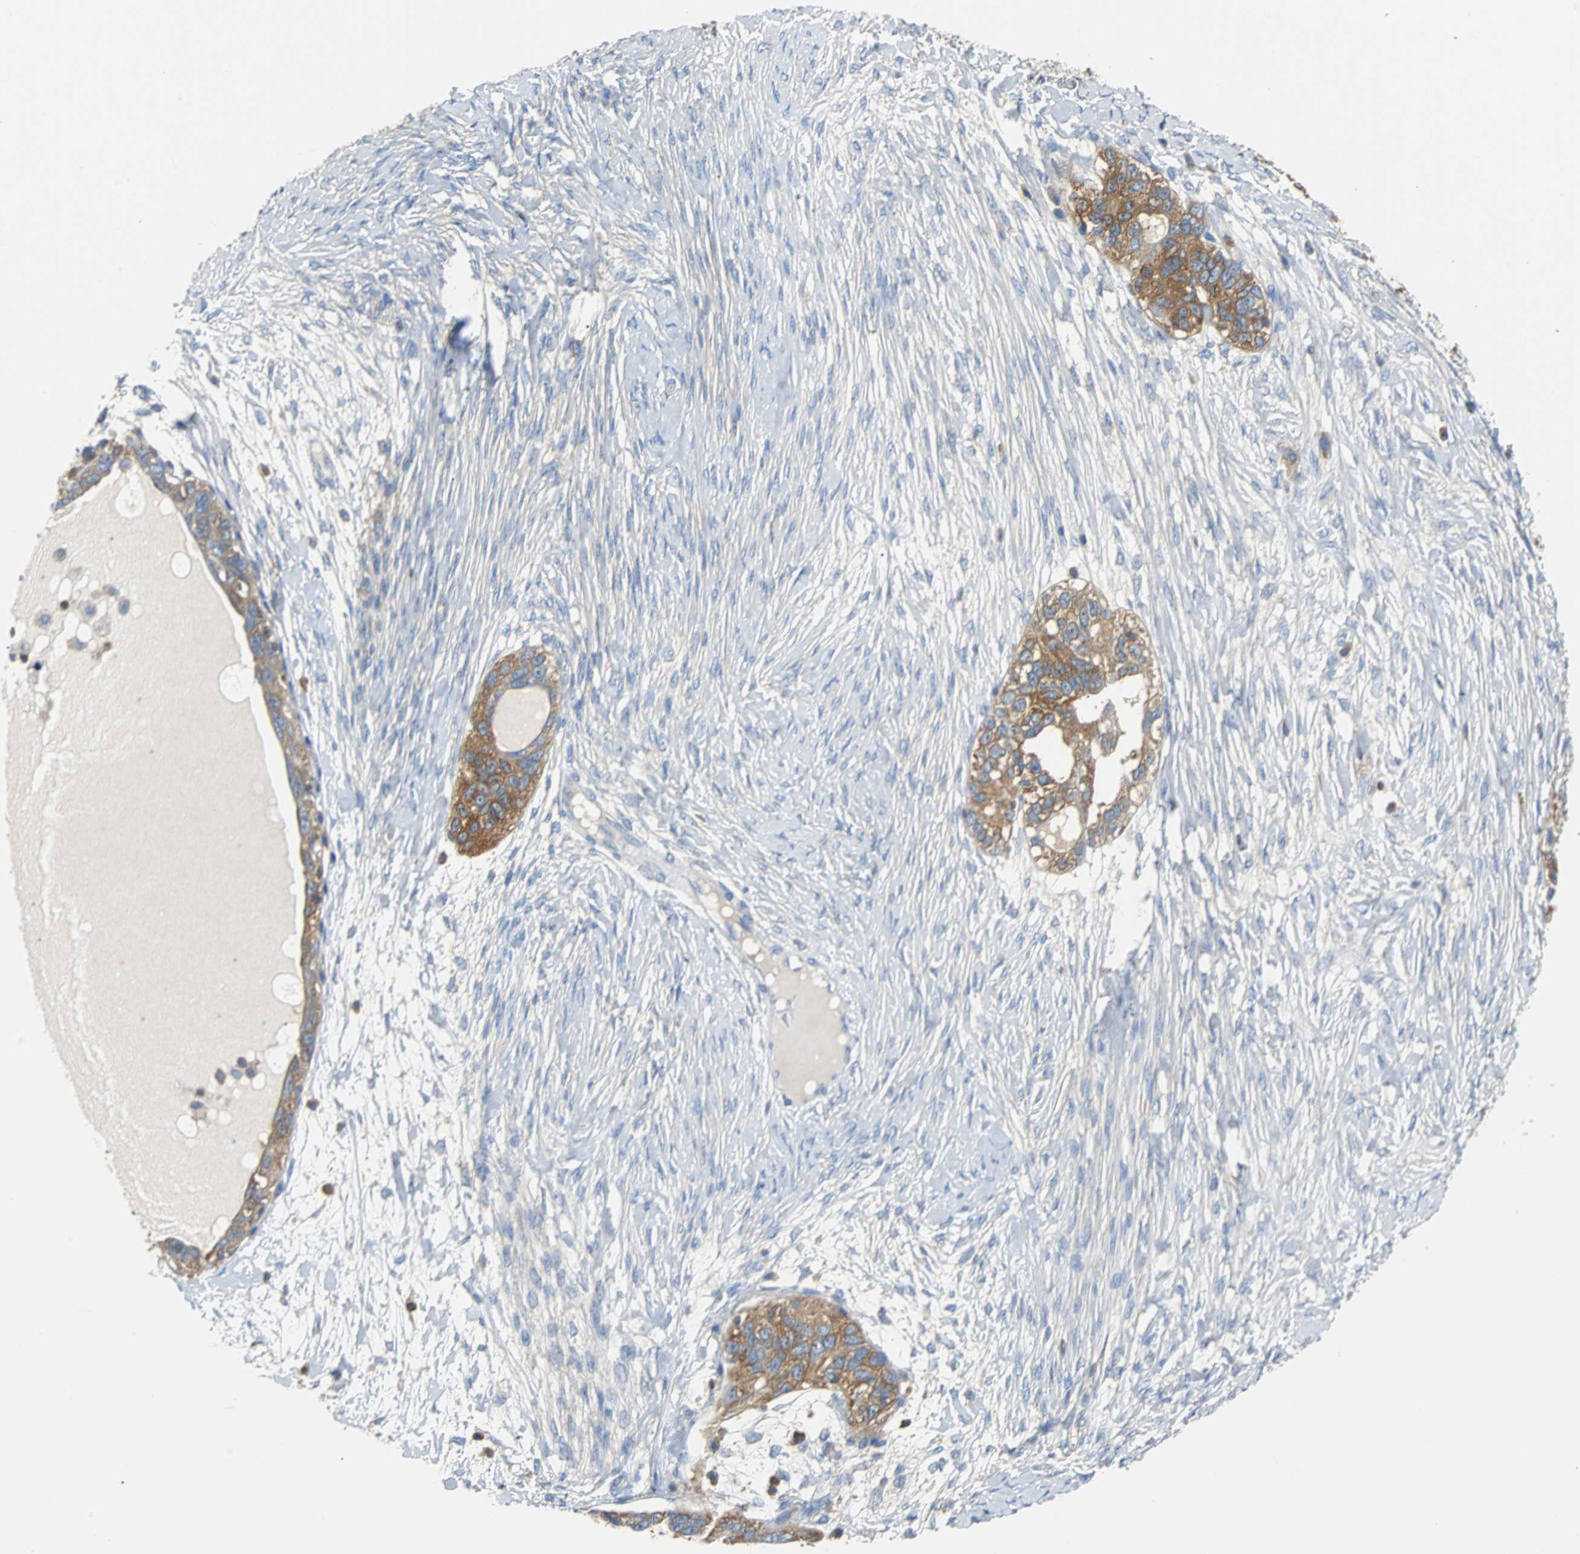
{"staining": {"intensity": "moderate", "quantity": ">75%", "location": "cytoplasmic/membranous"}, "tissue": "ovarian cancer", "cell_type": "Tumor cells", "image_type": "cancer", "snomed": [{"axis": "morphology", "description": "Cystadenocarcinoma, serous, NOS"}, {"axis": "topography", "description": "Ovary"}], "caption": "Immunohistochemistry micrograph of neoplastic tissue: human serous cystadenocarcinoma (ovarian) stained using immunohistochemistry demonstrates medium levels of moderate protein expression localized specifically in the cytoplasmic/membranous of tumor cells, appearing as a cytoplasmic/membranous brown color.", "gene": "TSC22D4", "patient": {"sex": "female", "age": 82}}